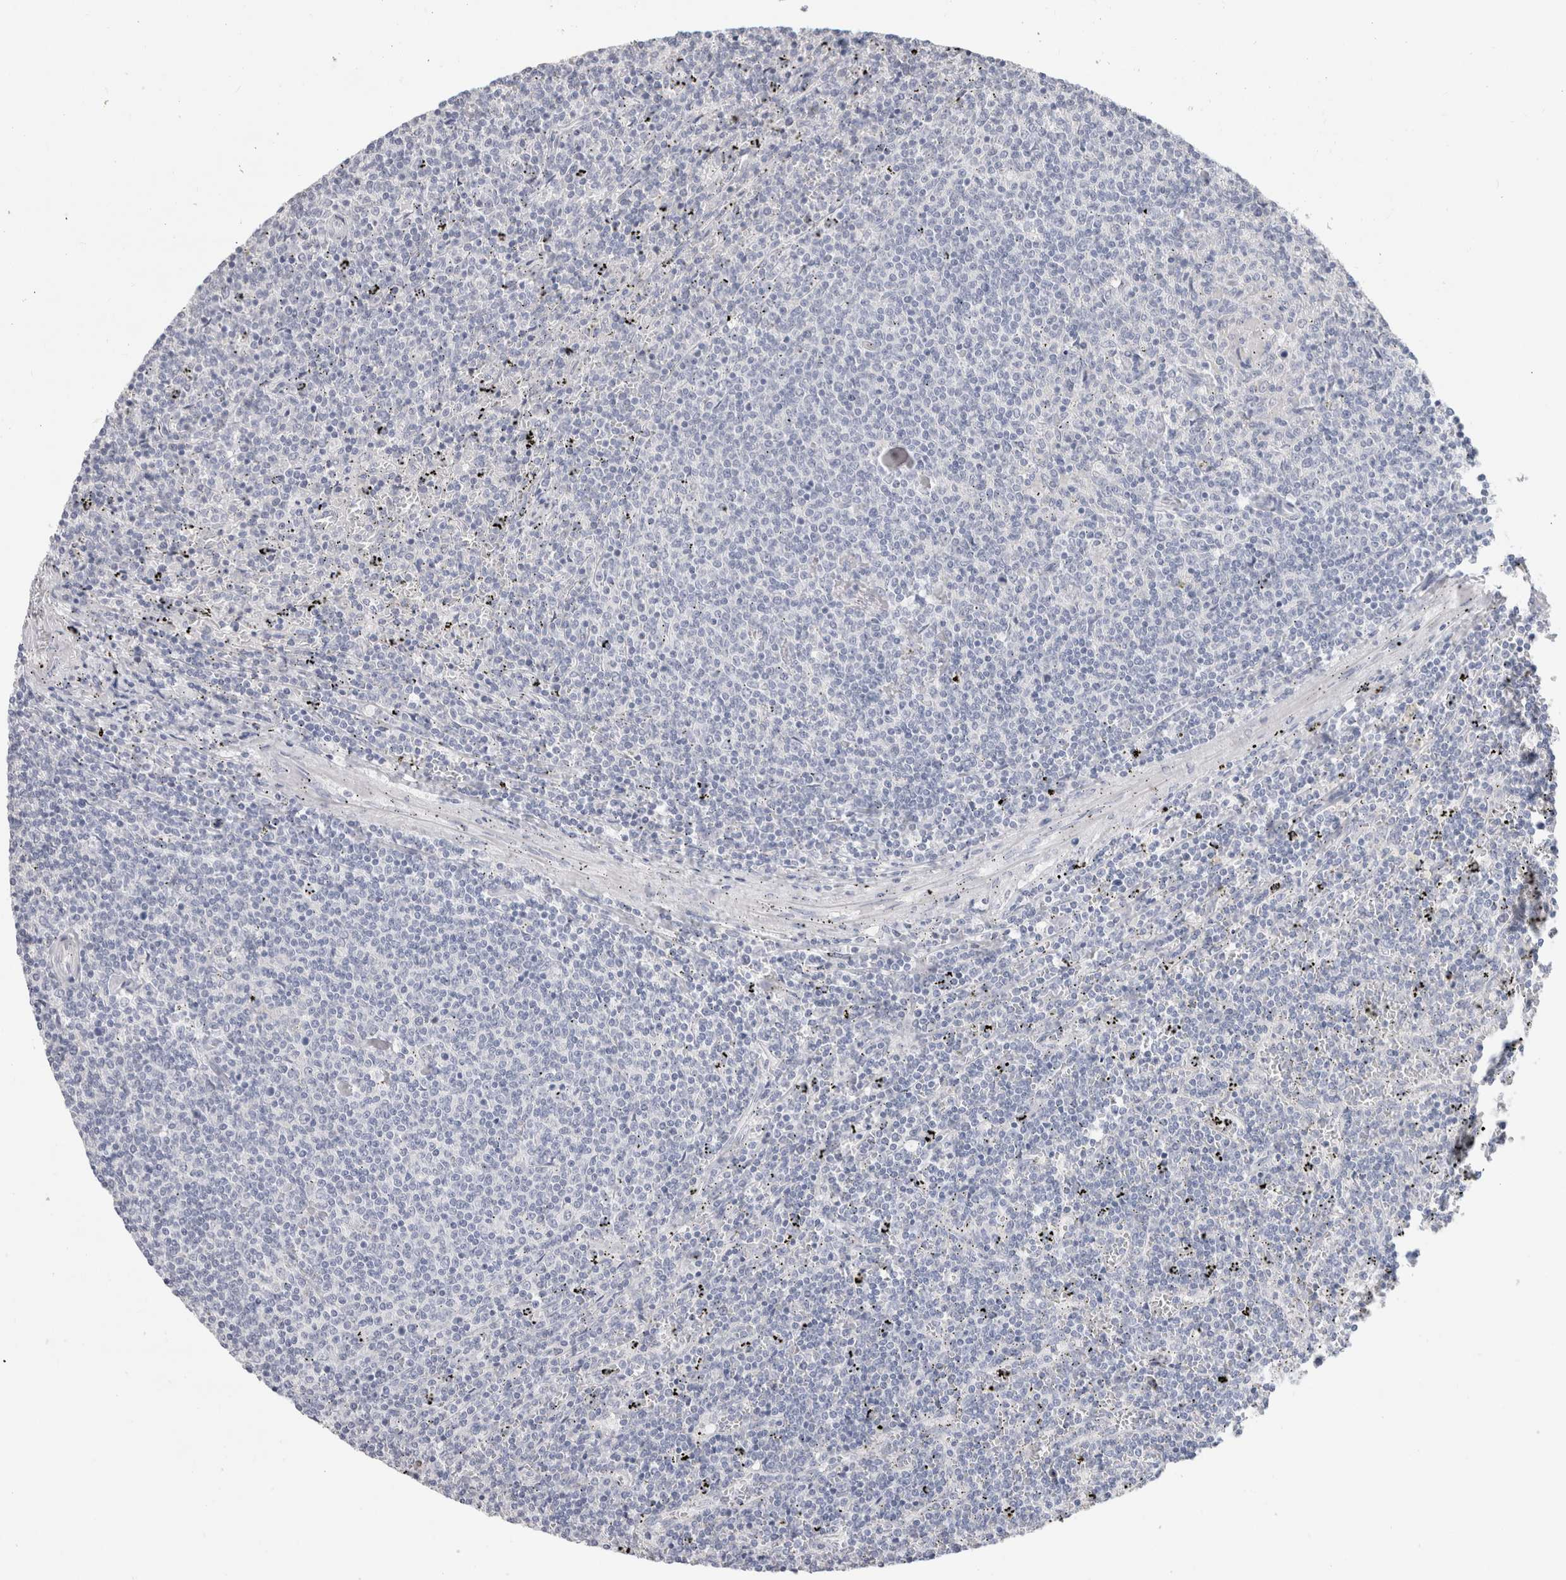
{"staining": {"intensity": "negative", "quantity": "none", "location": "none"}, "tissue": "lymphoma", "cell_type": "Tumor cells", "image_type": "cancer", "snomed": [{"axis": "morphology", "description": "Malignant lymphoma, non-Hodgkin's type, Low grade"}, {"axis": "topography", "description": "Spleen"}], "caption": "This is an IHC histopathology image of human lymphoma. There is no positivity in tumor cells.", "gene": "SLC6A1", "patient": {"sex": "female", "age": 50}}